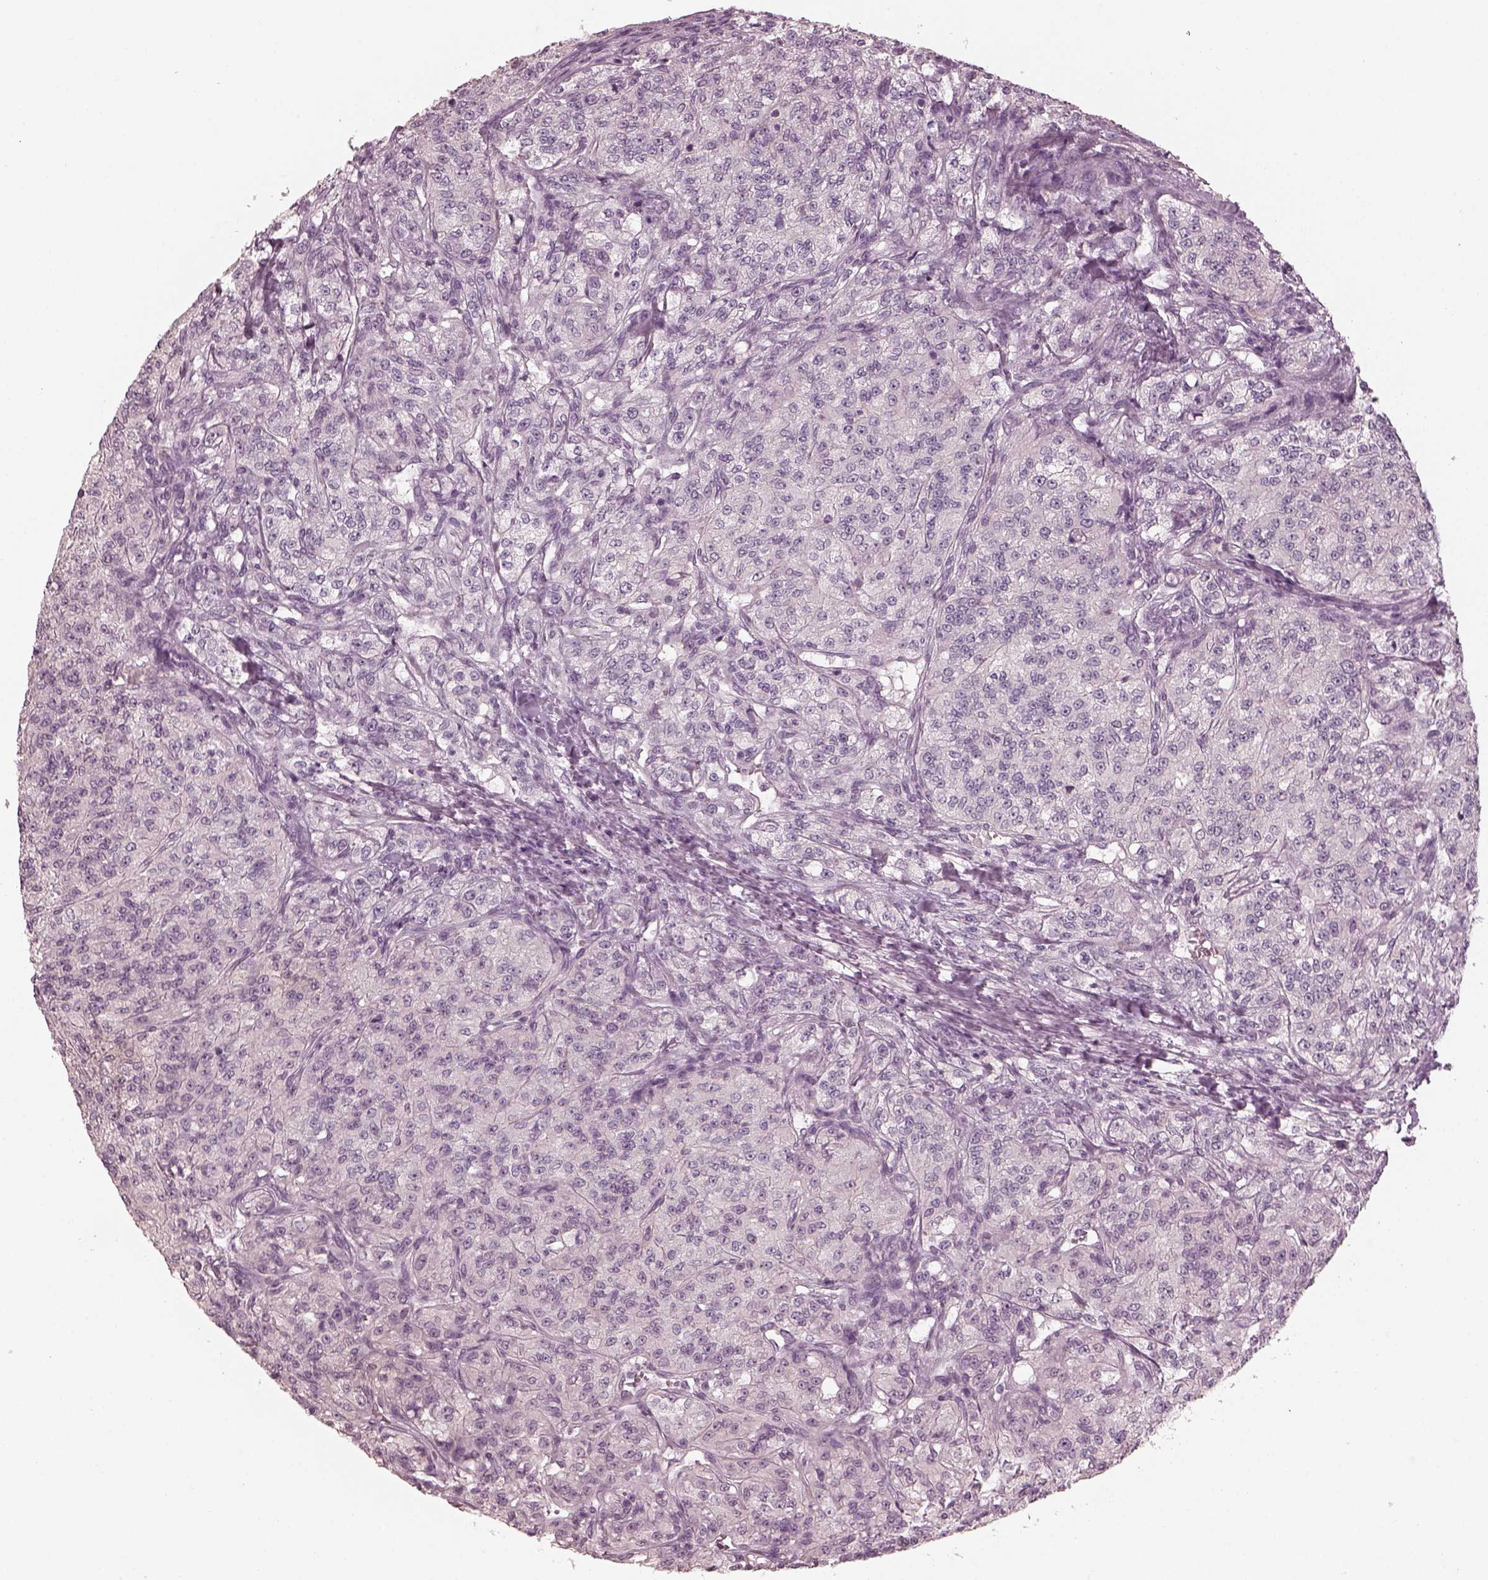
{"staining": {"intensity": "negative", "quantity": "none", "location": "none"}, "tissue": "renal cancer", "cell_type": "Tumor cells", "image_type": "cancer", "snomed": [{"axis": "morphology", "description": "Adenocarcinoma, NOS"}, {"axis": "topography", "description": "Kidney"}], "caption": "An immunohistochemistry image of renal adenocarcinoma is shown. There is no staining in tumor cells of renal adenocarcinoma.", "gene": "OPTC", "patient": {"sex": "female", "age": 63}}